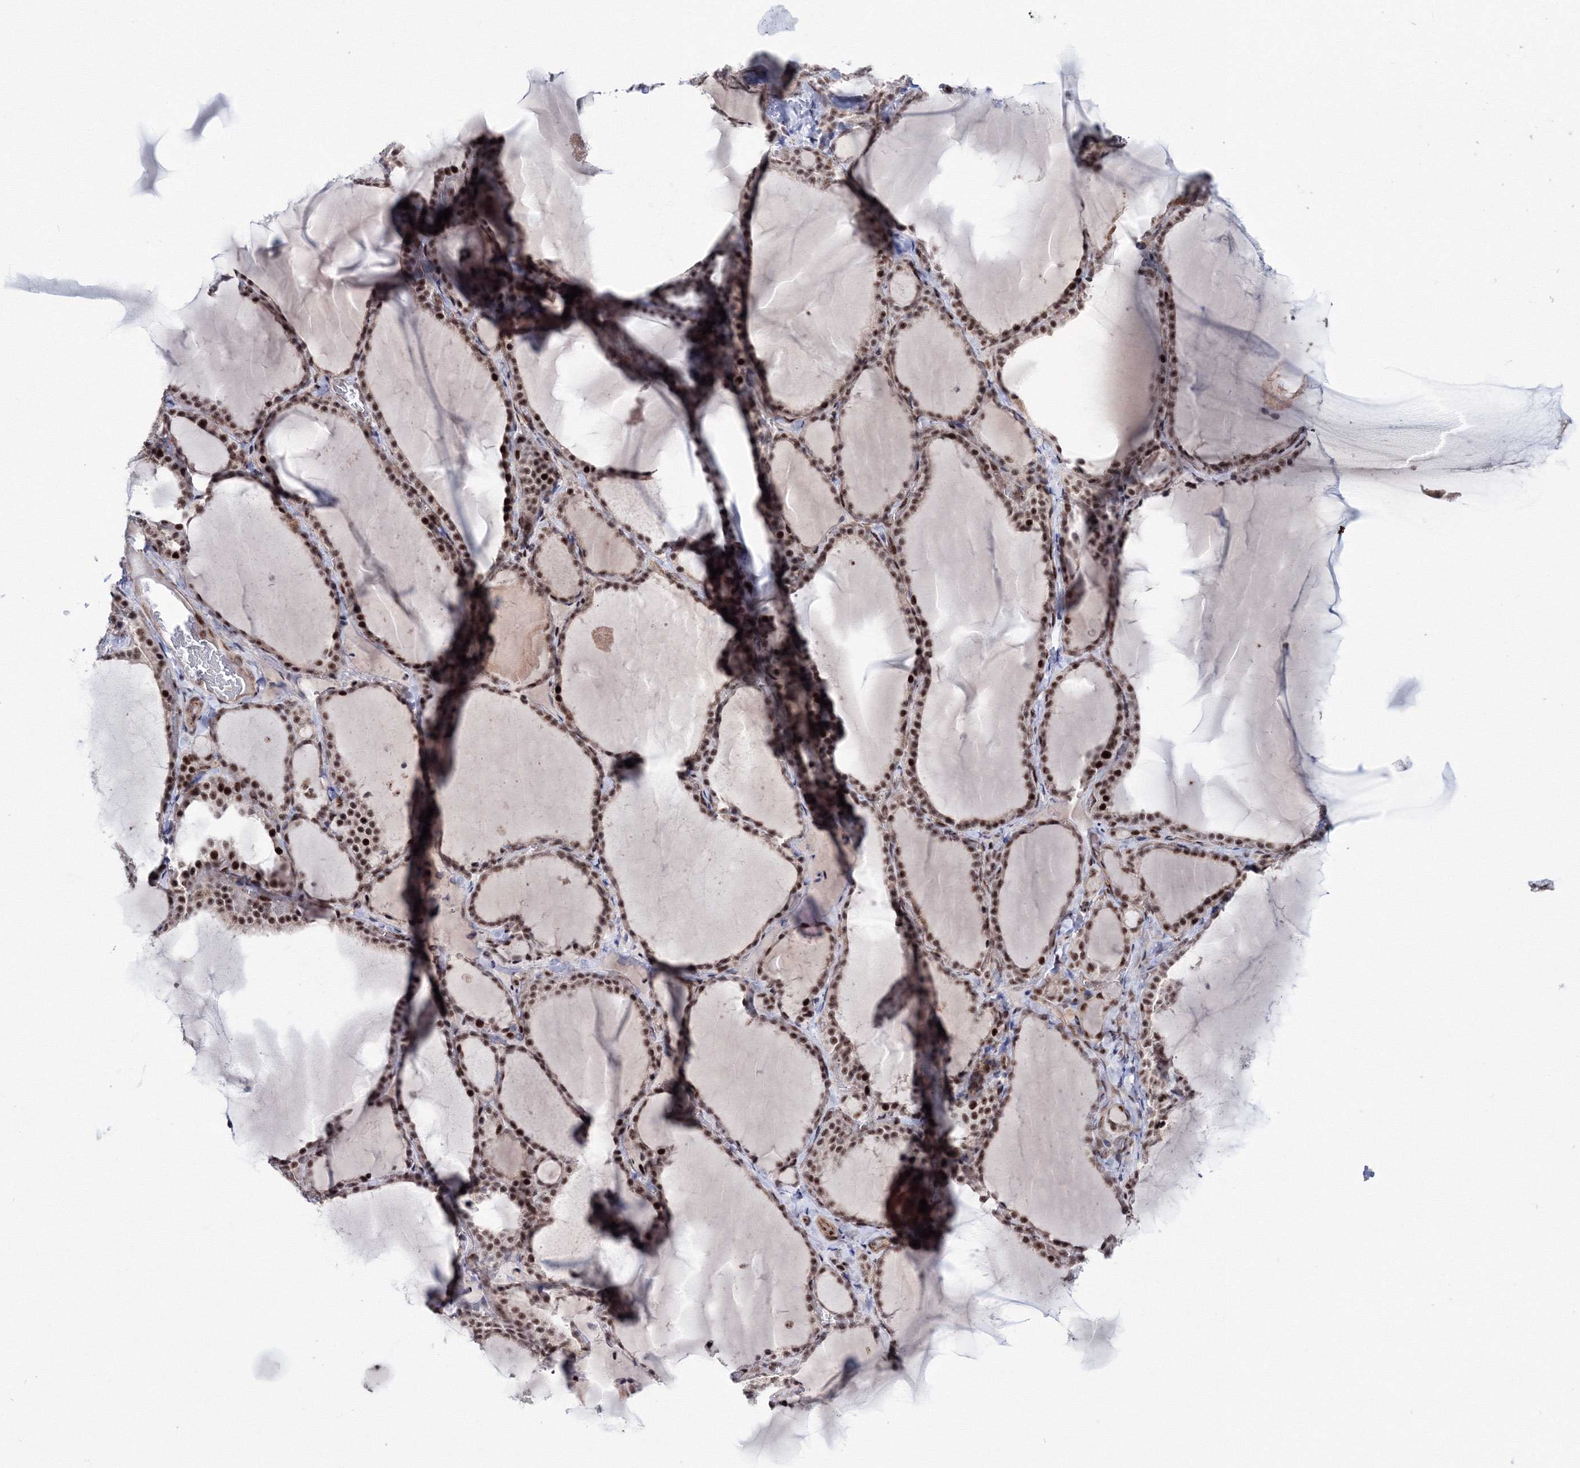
{"staining": {"intensity": "strong", "quantity": ">75%", "location": "nuclear"}, "tissue": "thyroid gland", "cell_type": "Glandular cells", "image_type": "normal", "snomed": [{"axis": "morphology", "description": "Normal tissue, NOS"}, {"axis": "topography", "description": "Thyroid gland"}], "caption": "IHC (DAB (3,3'-diaminobenzidine)) staining of benign thyroid gland exhibits strong nuclear protein staining in about >75% of glandular cells.", "gene": "TATDN2", "patient": {"sex": "female", "age": 22}}